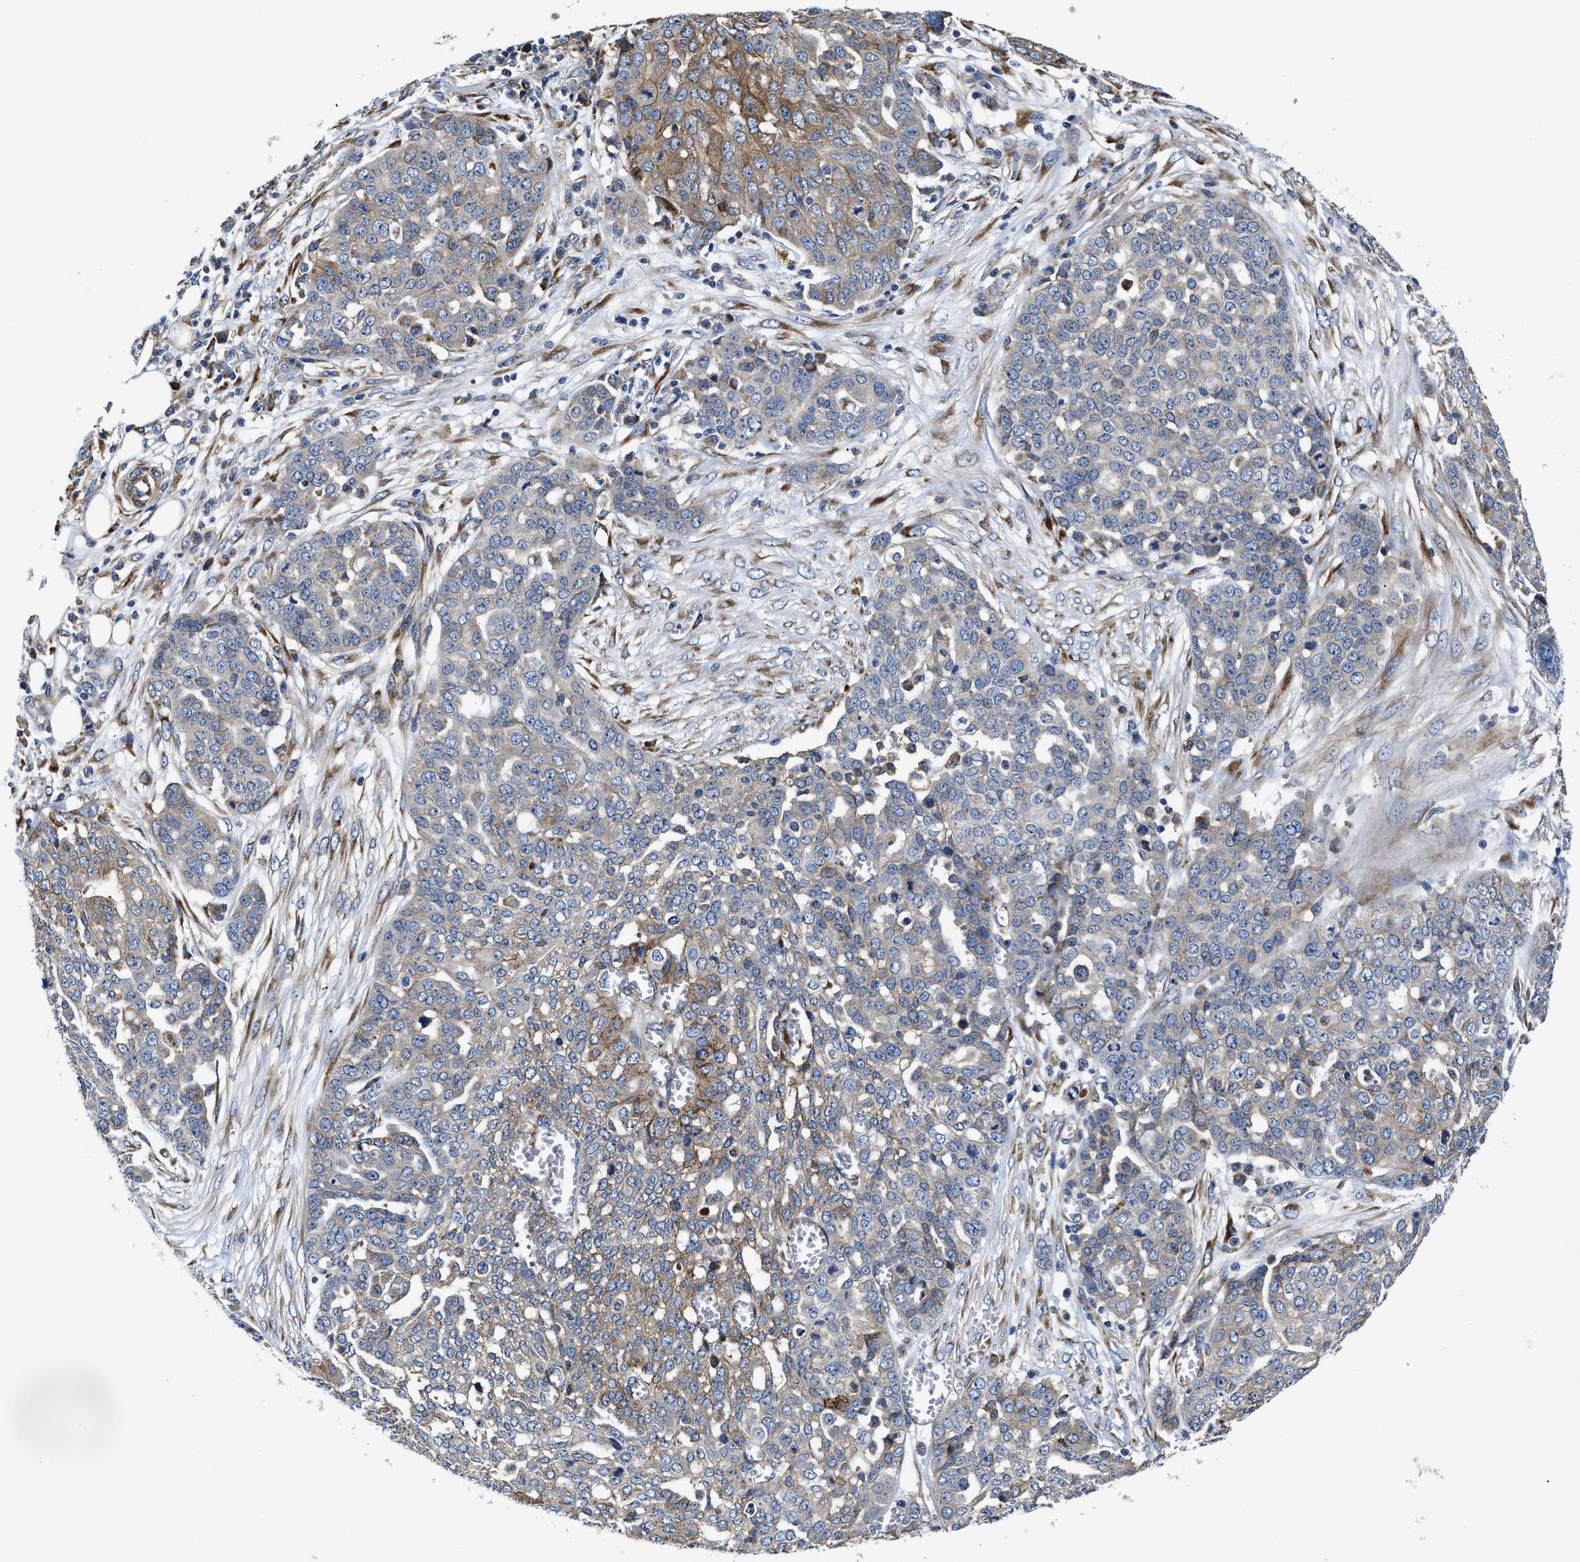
{"staining": {"intensity": "moderate", "quantity": "<25%", "location": "cytoplasmic/membranous"}, "tissue": "ovarian cancer", "cell_type": "Tumor cells", "image_type": "cancer", "snomed": [{"axis": "morphology", "description": "Cystadenocarcinoma, serous, NOS"}, {"axis": "topography", "description": "Soft tissue"}, {"axis": "topography", "description": "Ovary"}], "caption": "This is a histology image of immunohistochemistry staining of ovarian cancer (serous cystadenocarcinoma), which shows moderate staining in the cytoplasmic/membranous of tumor cells.", "gene": "SLC12A2", "patient": {"sex": "female", "age": 57}}